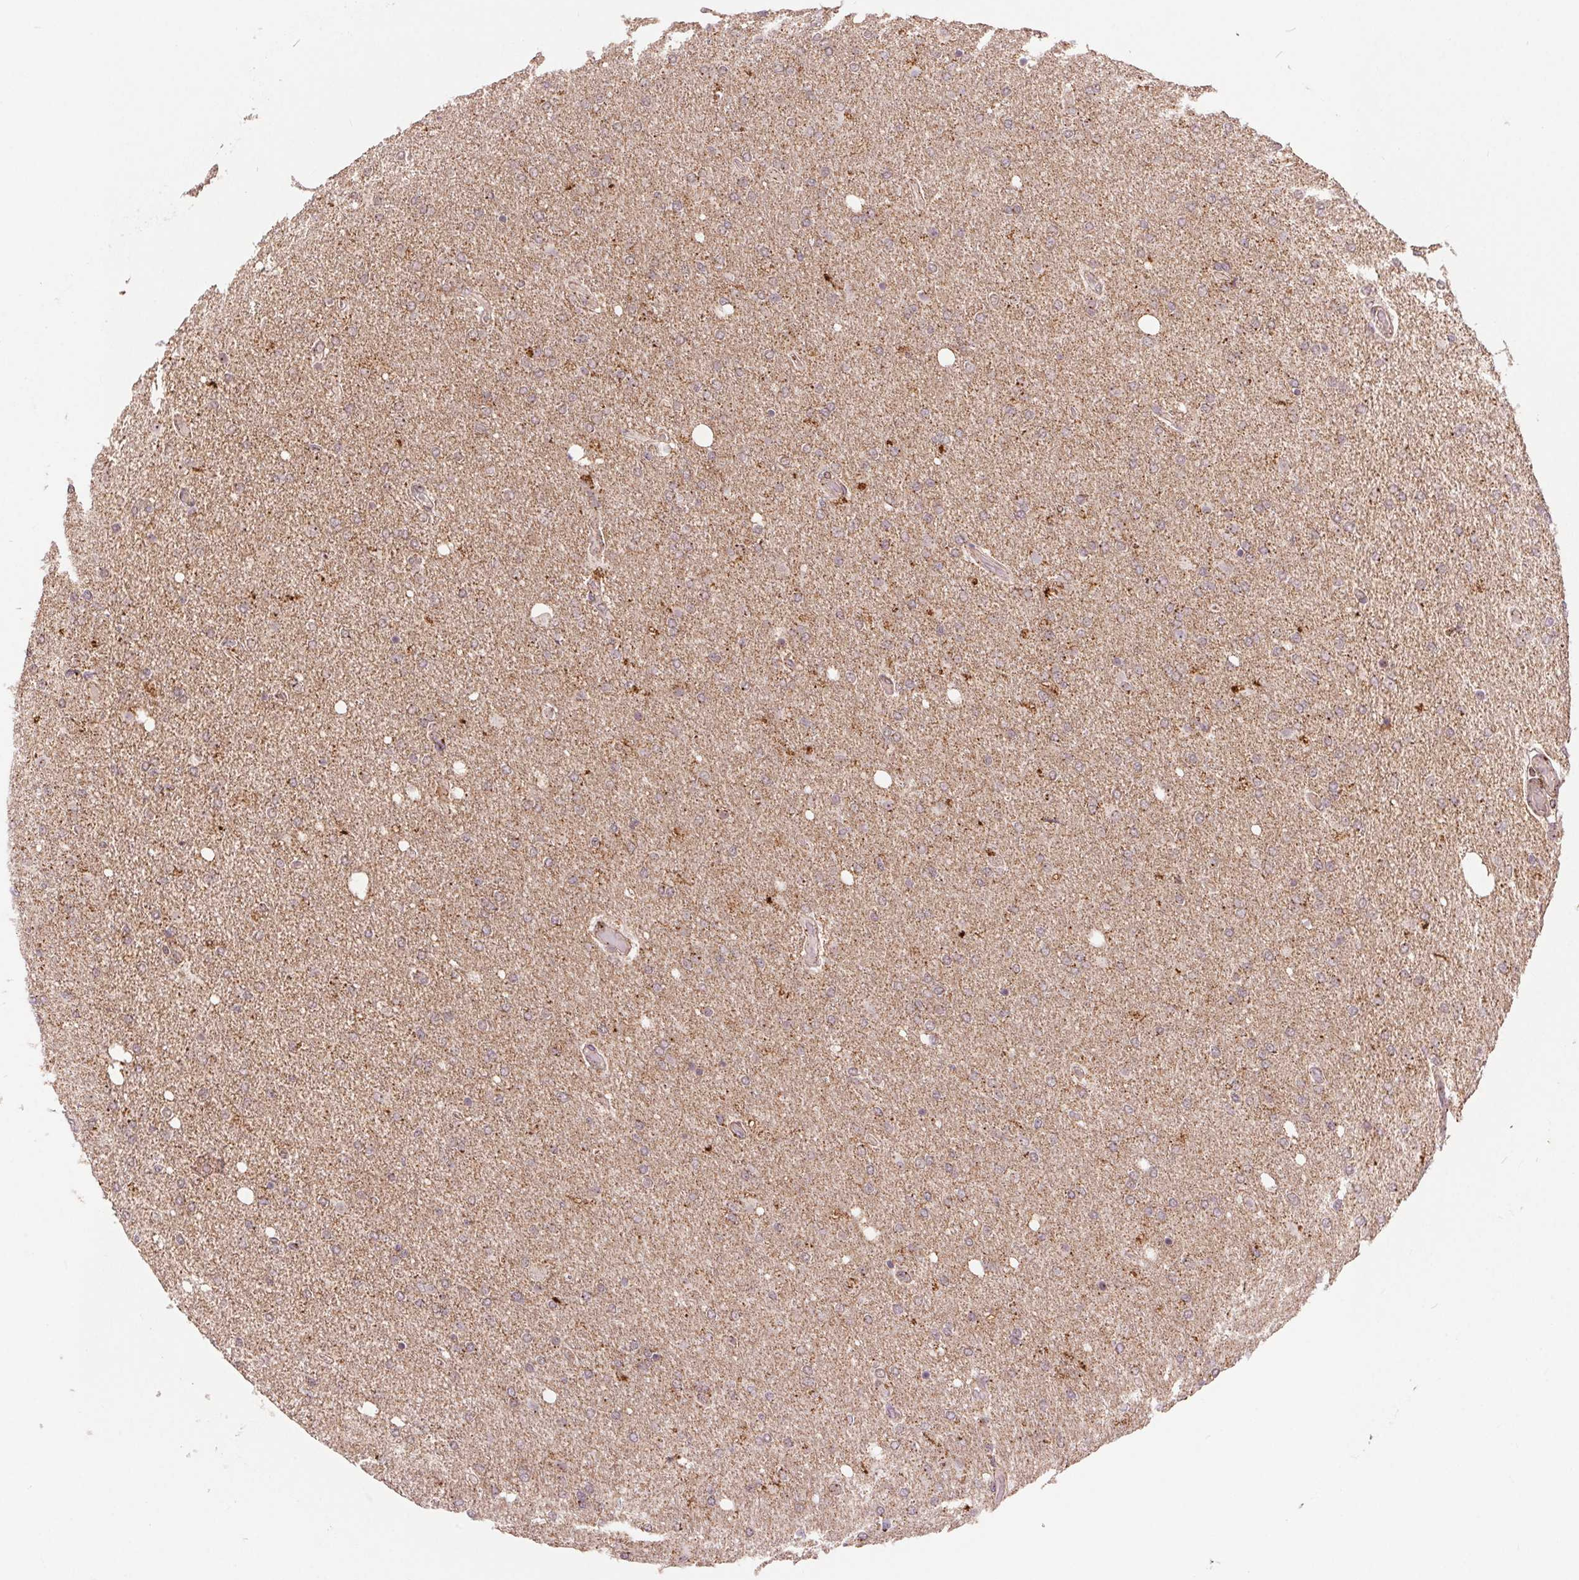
{"staining": {"intensity": "weak", "quantity": "<25%", "location": "cytoplasmic/membranous"}, "tissue": "glioma", "cell_type": "Tumor cells", "image_type": "cancer", "snomed": [{"axis": "morphology", "description": "Glioma, malignant, High grade"}, {"axis": "topography", "description": "Cerebral cortex"}], "caption": "A photomicrograph of human malignant glioma (high-grade) is negative for staining in tumor cells. (DAB immunohistochemistry, high magnification).", "gene": "CHMP4B", "patient": {"sex": "male", "age": 70}}